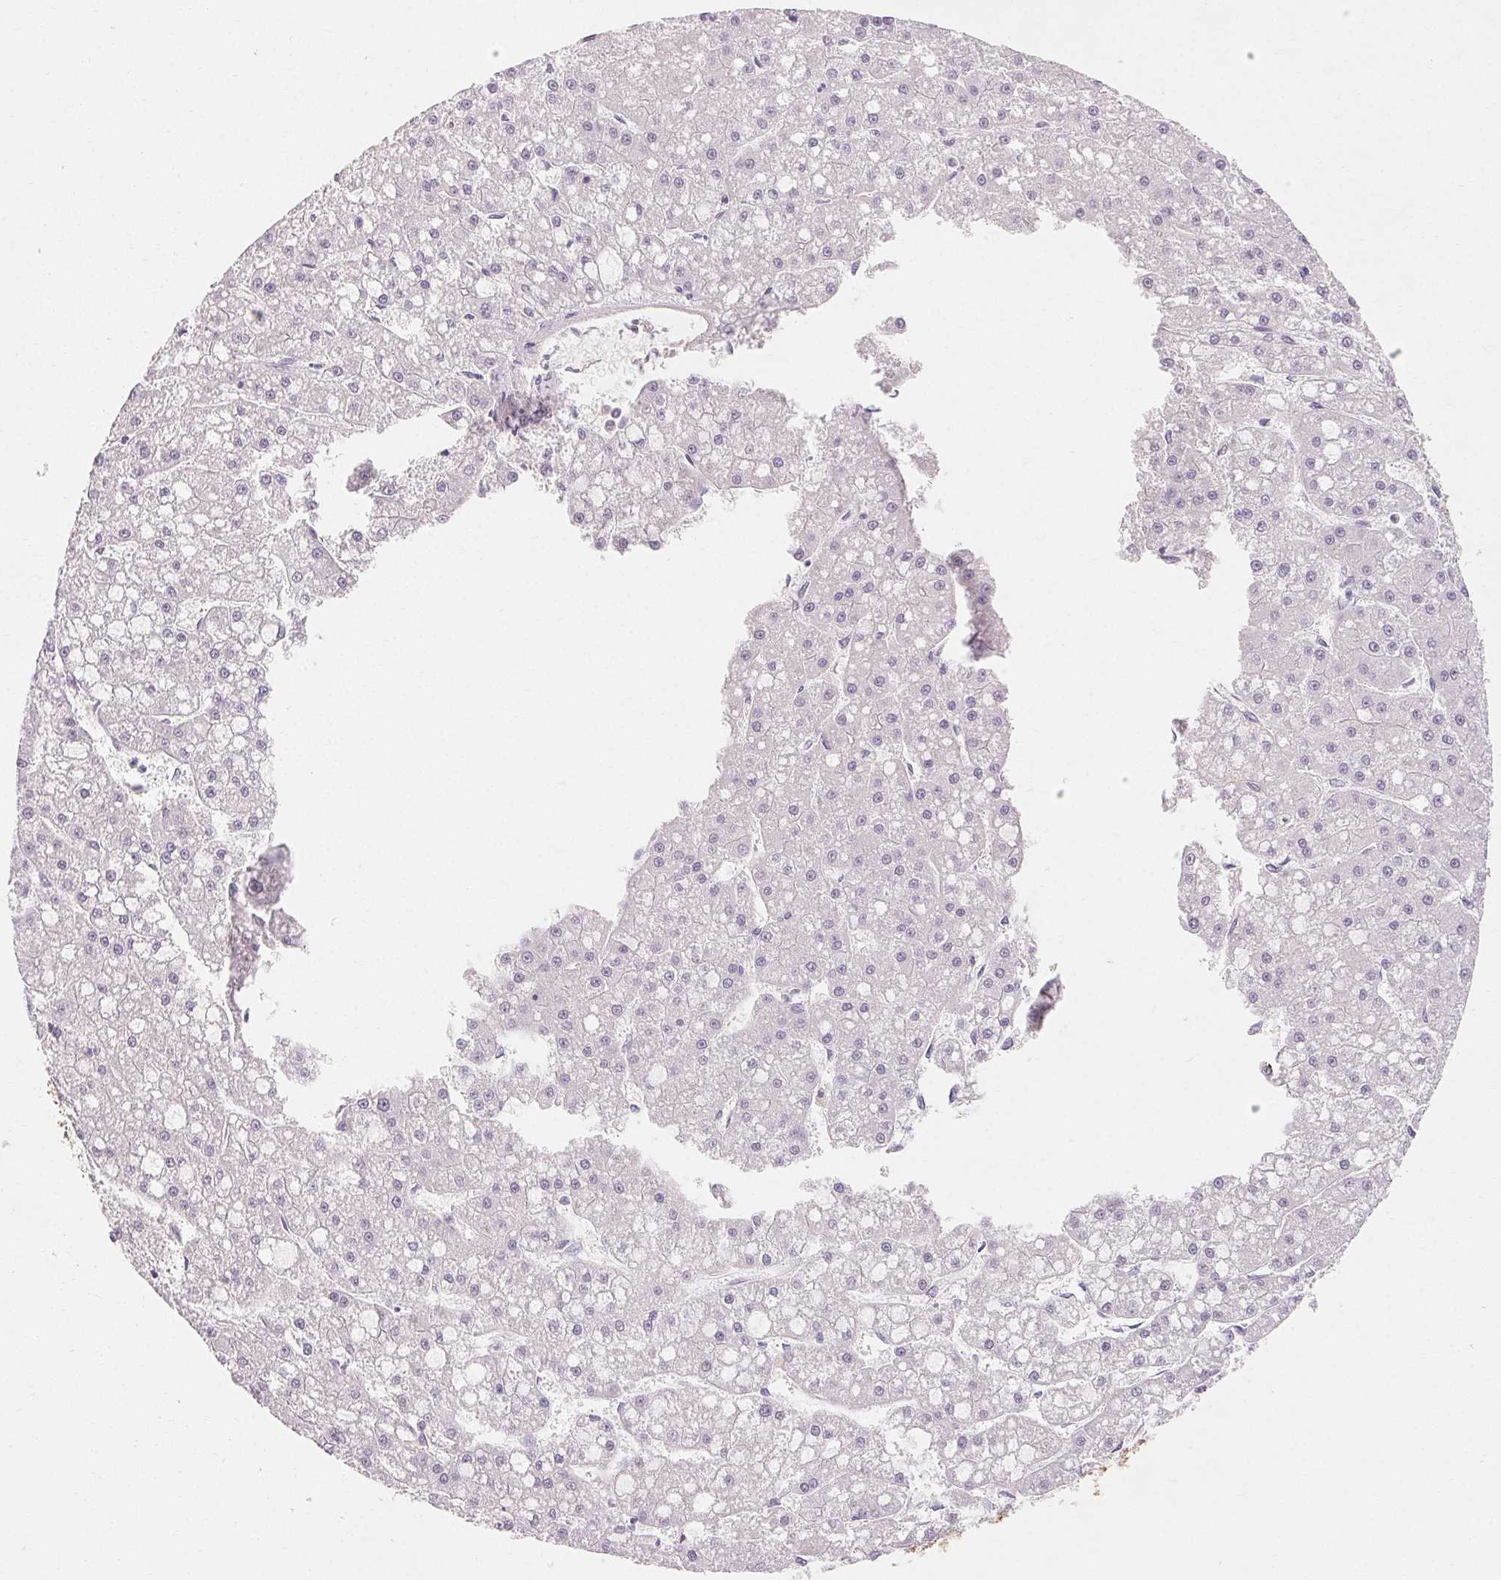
{"staining": {"intensity": "negative", "quantity": "none", "location": "none"}, "tissue": "liver cancer", "cell_type": "Tumor cells", "image_type": "cancer", "snomed": [{"axis": "morphology", "description": "Carcinoma, Hepatocellular, NOS"}, {"axis": "topography", "description": "Liver"}], "caption": "Histopathology image shows no protein positivity in tumor cells of liver hepatocellular carcinoma tissue. The staining was performed using DAB to visualize the protein expression in brown, while the nuclei were stained in blue with hematoxylin (Magnification: 20x).", "gene": "MAP7D2", "patient": {"sex": "male", "age": 67}}